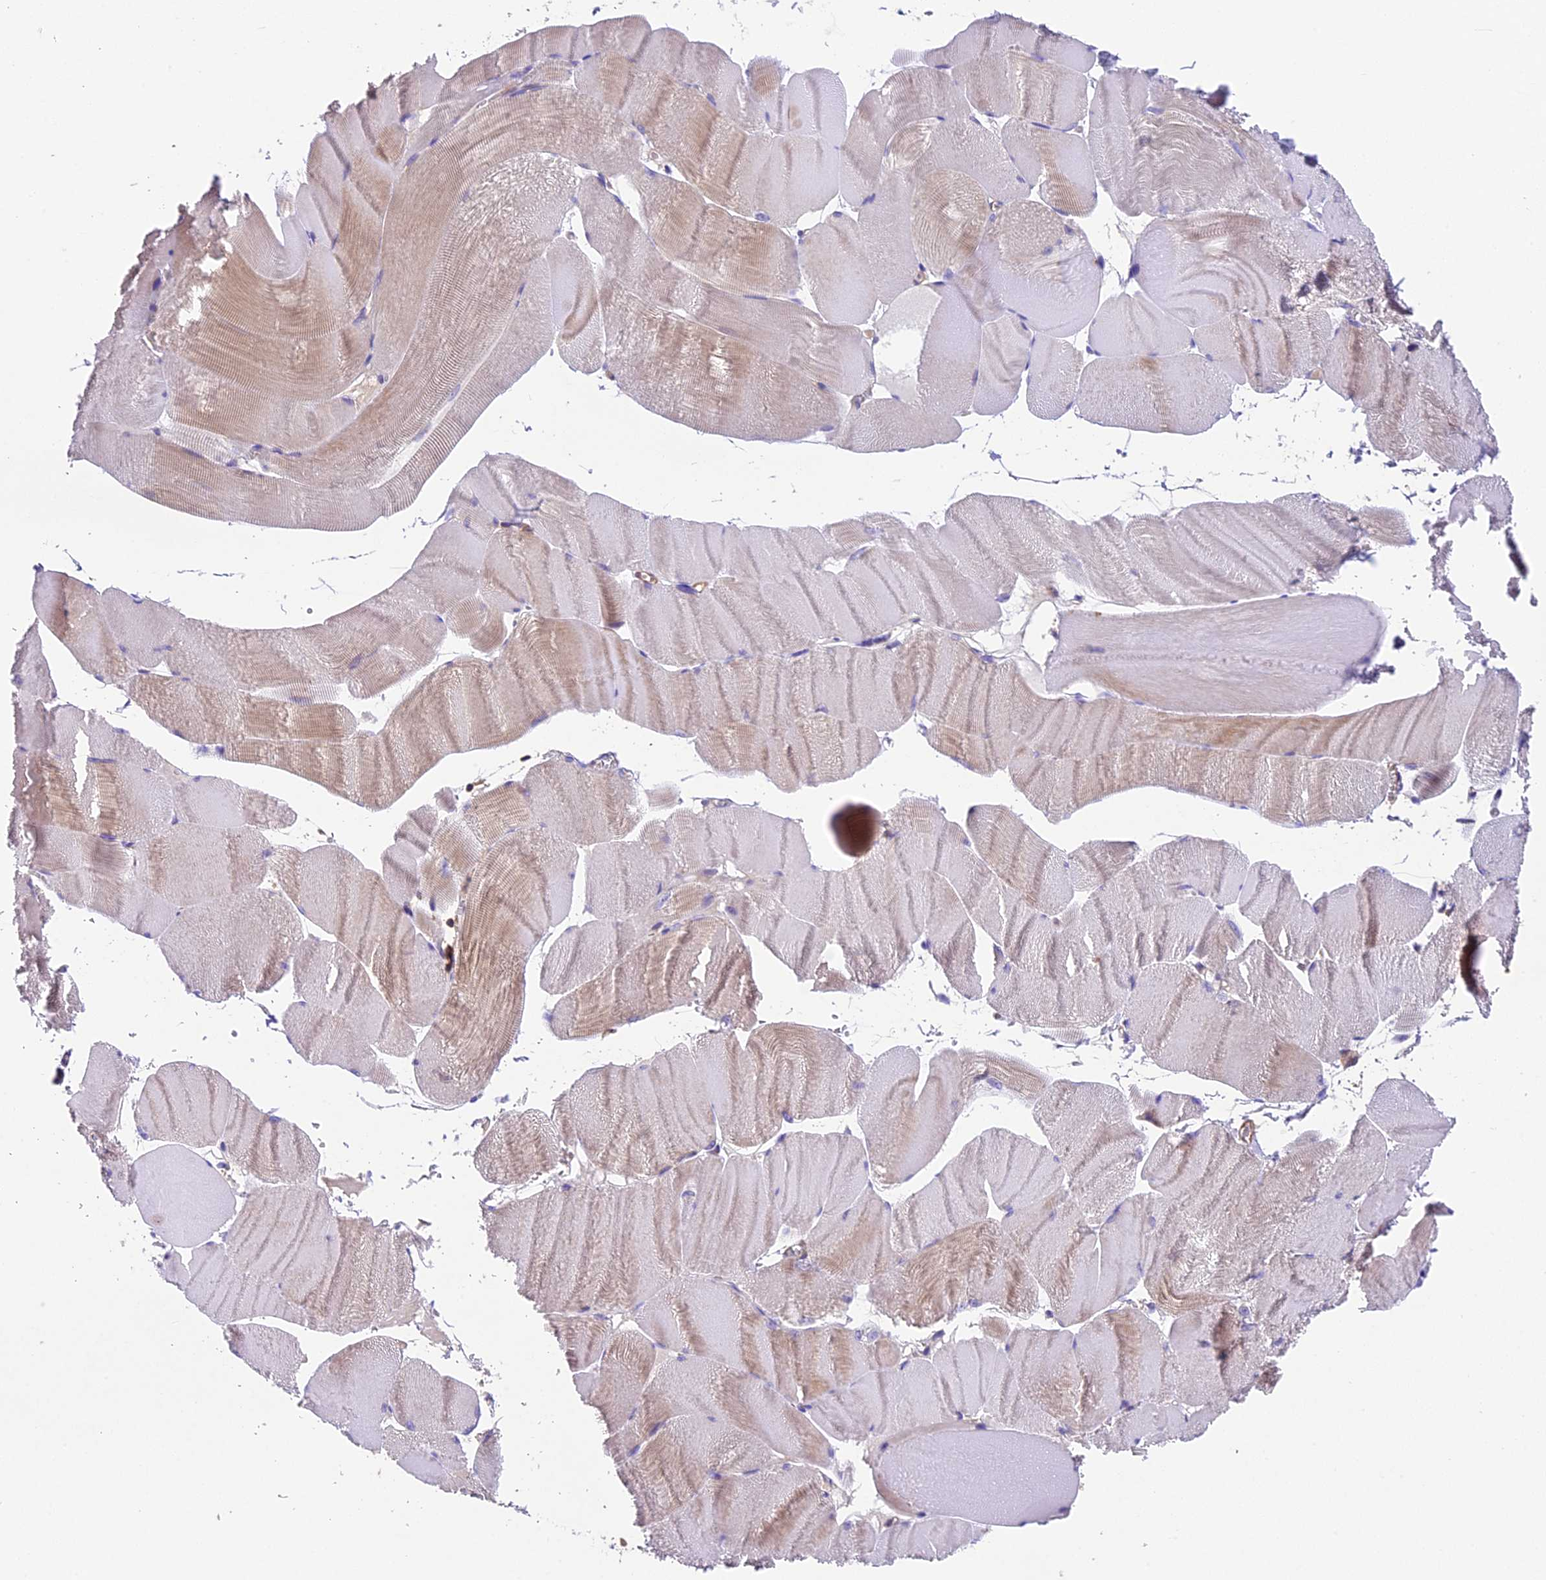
{"staining": {"intensity": "weak", "quantity": "<25%", "location": "cytoplasmic/membranous"}, "tissue": "skeletal muscle", "cell_type": "Myocytes", "image_type": "normal", "snomed": [{"axis": "morphology", "description": "Normal tissue, NOS"}, {"axis": "morphology", "description": "Basal cell carcinoma"}, {"axis": "topography", "description": "Skeletal muscle"}], "caption": "Human skeletal muscle stained for a protein using IHC exhibits no staining in myocytes.", "gene": "TBC1D1", "patient": {"sex": "female", "age": 64}}